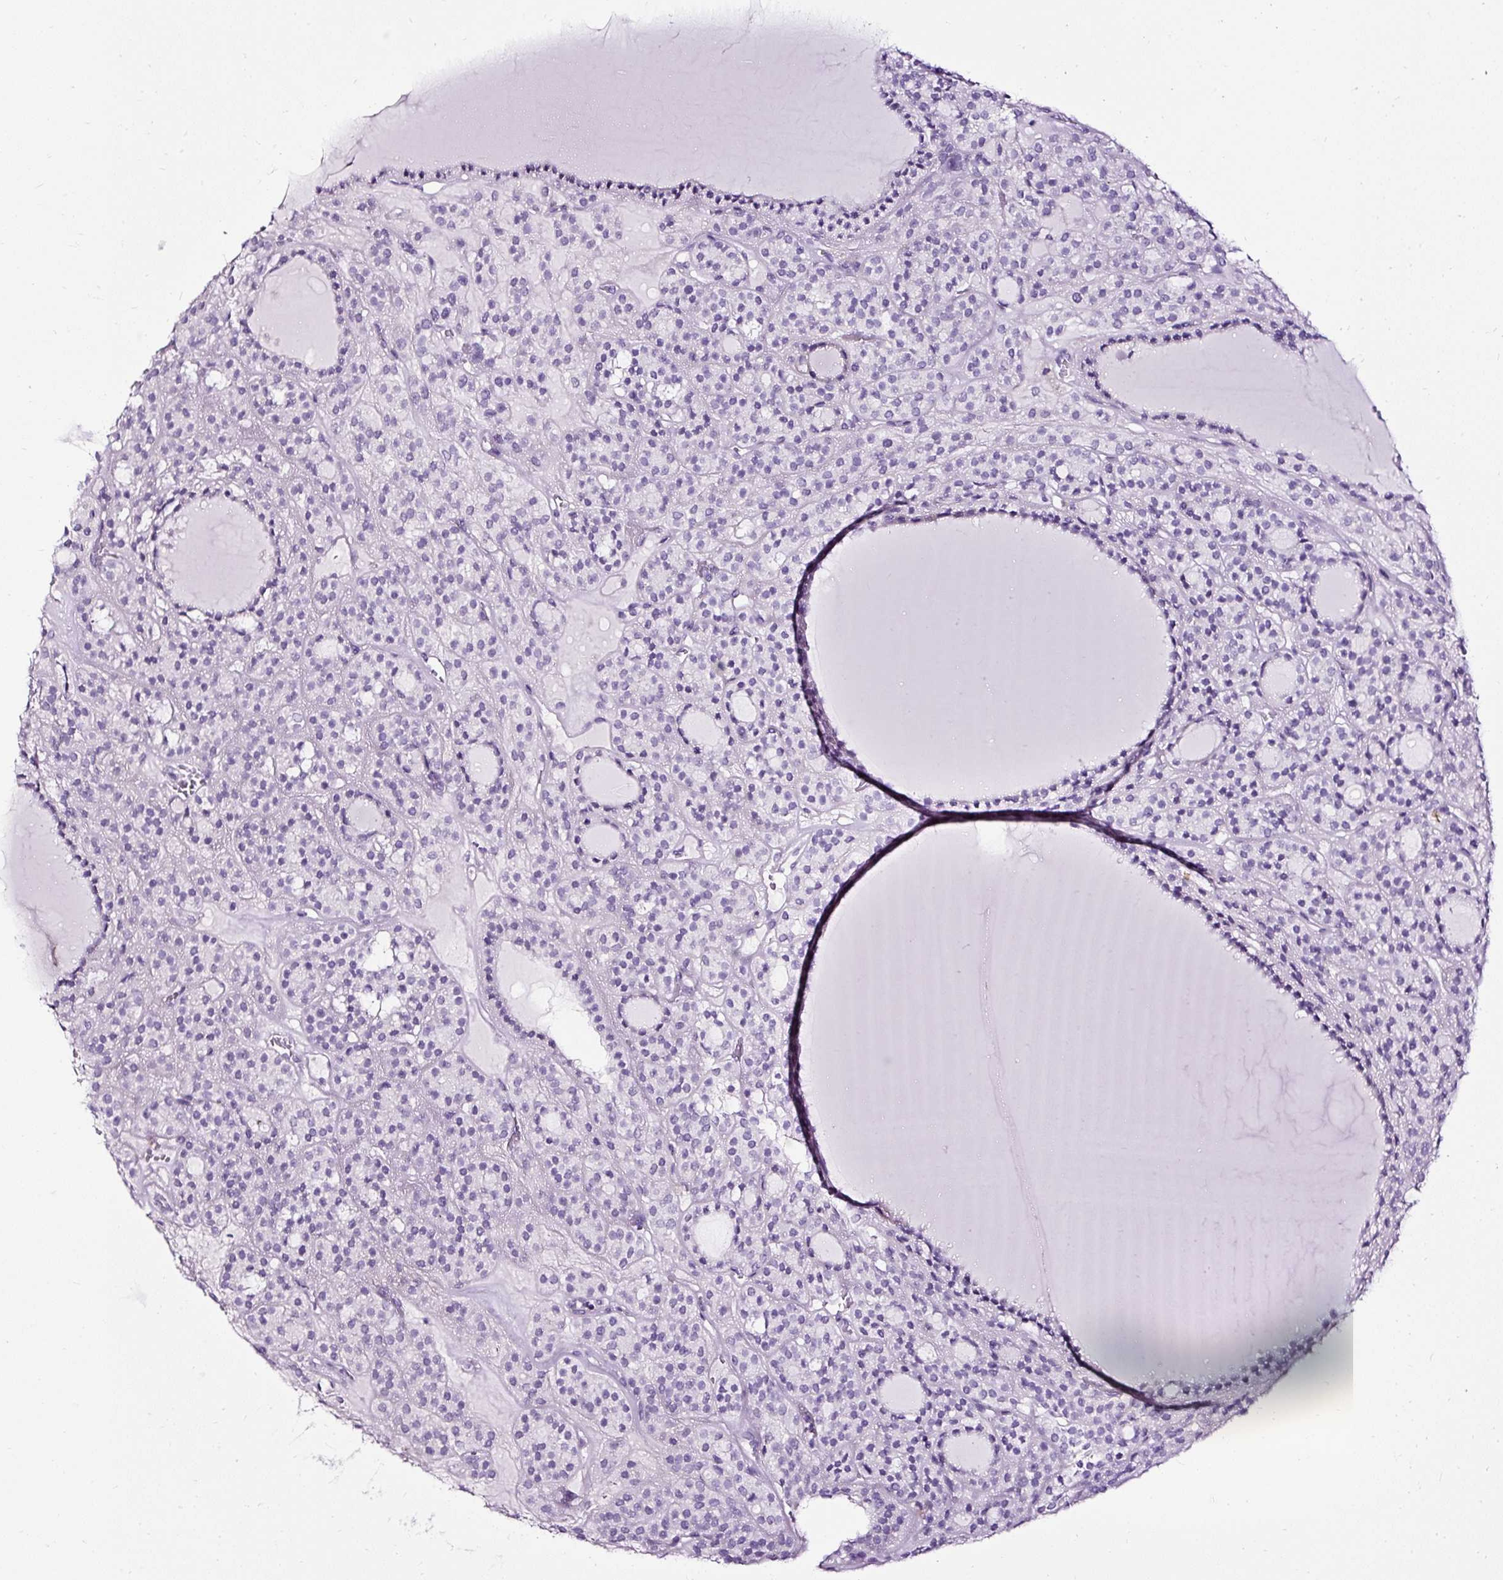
{"staining": {"intensity": "negative", "quantity": "none", "location": "none"}, "tissue": "thyroid cancer", "cell_type": "Tumor cells", "image_type": "cancer", "snomed": [{"axis": "morphology", "description": "Follicular adenoma carcinoma, NOS"}, {"axis": "topography", "description": "Thyroid gland"}], "caption": "High power microscopy image of an IHC histopathology image of thyroid follicular adenoma carcinoma, revealing no significant positivity in tumor cells. (DAB IHC visualized using brightfield microscopy, high magnification).", "gene": "SLC7A8", "patient": {"sex": "female", "age": 63}}